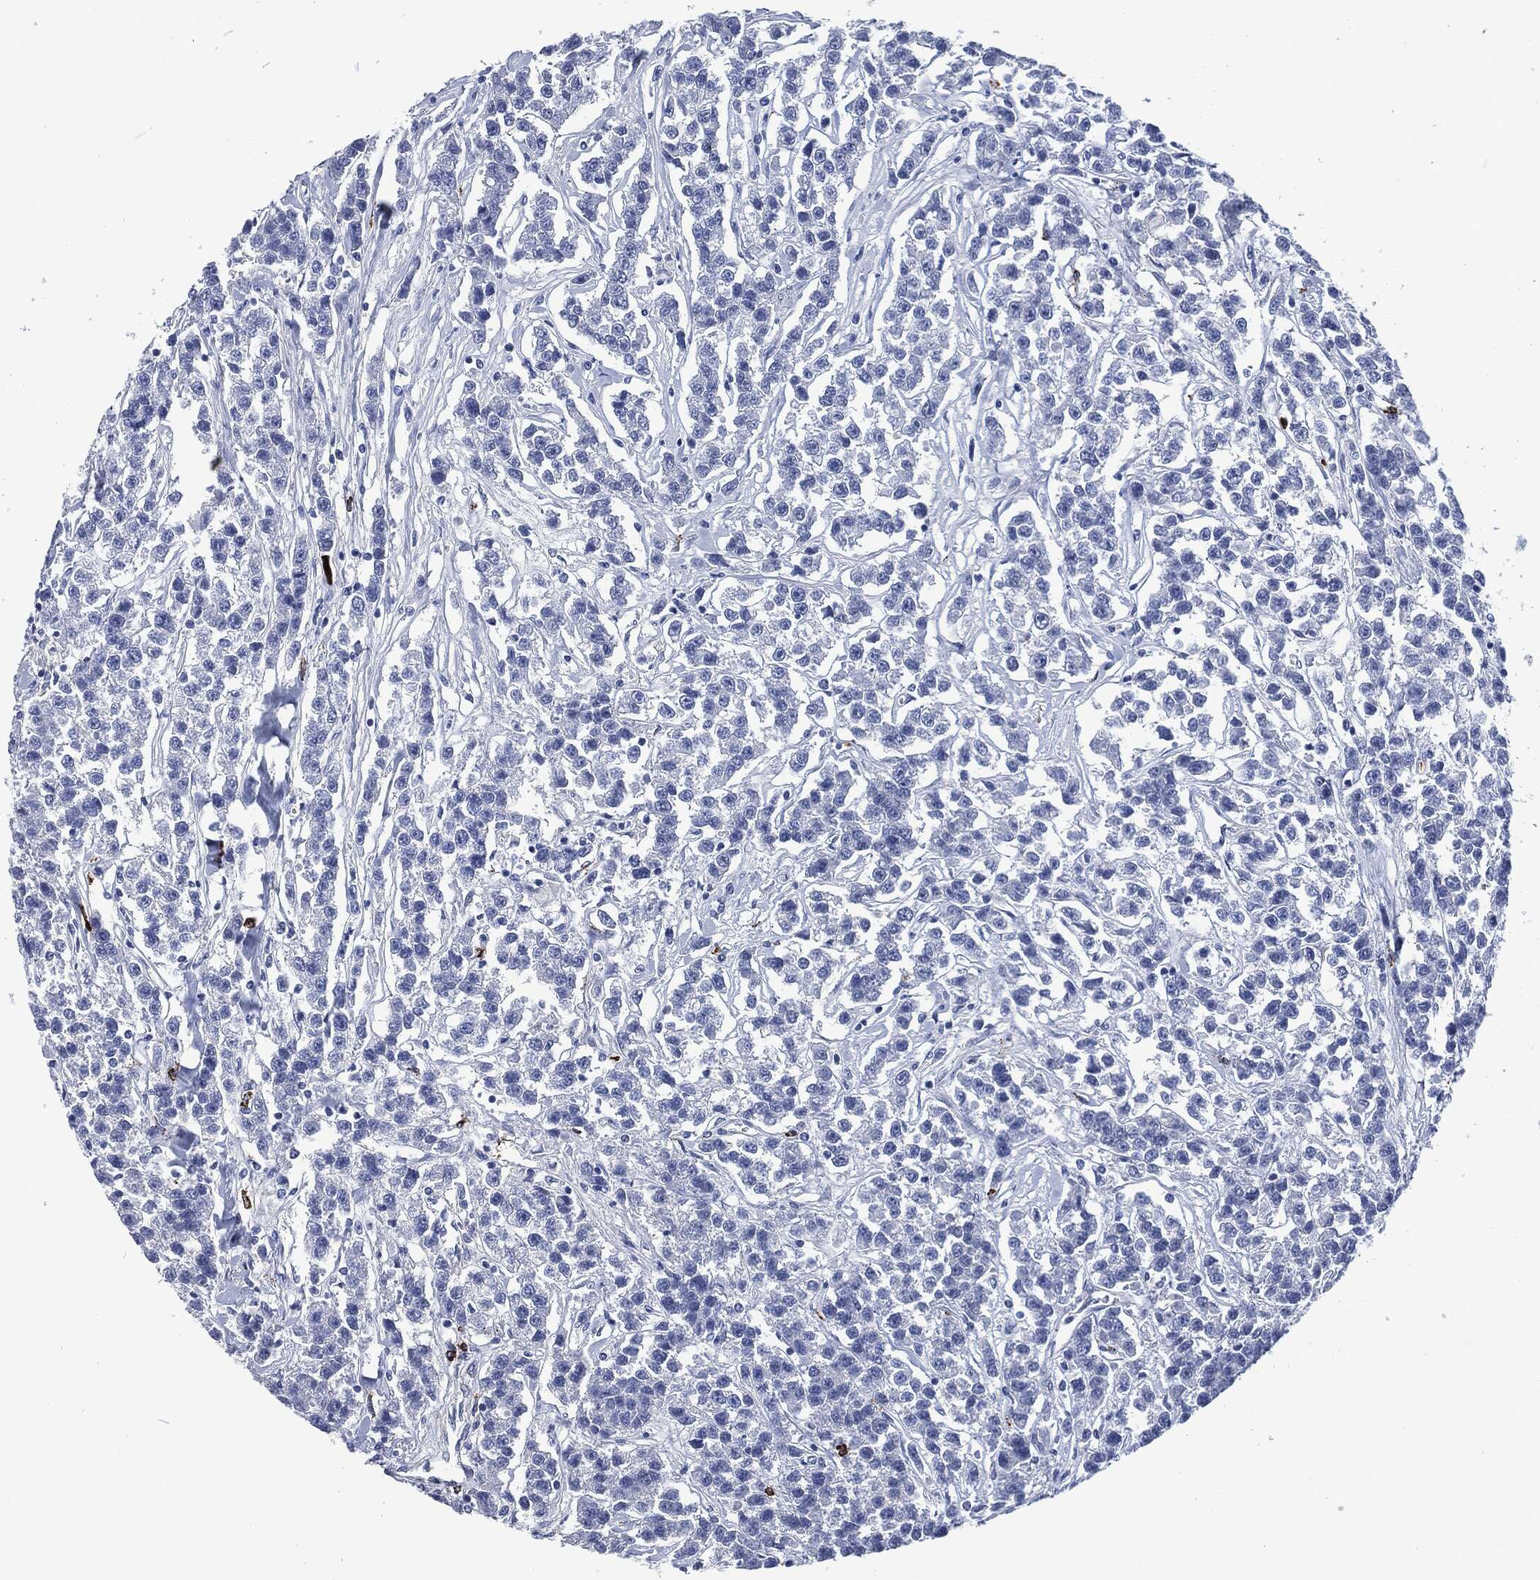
{"staining": {"intensity": "negative", "quantity": "none", "location": "none"}, "tissue": "testis cancer", "cell_type": "Tumor cells", "image_type": "cancer", "snomed": [{"axis": "morphology", "description": "Seminoma, NOS"}, {"axis": "topography", "description": "Testis"}], "caption": "This is a photomicrograph of immunohistochemistry staining of testis seminoma, which shows no expression in tumor cells.", "gene": "MPO", "patient": {"sex": "male", "age": 59}}